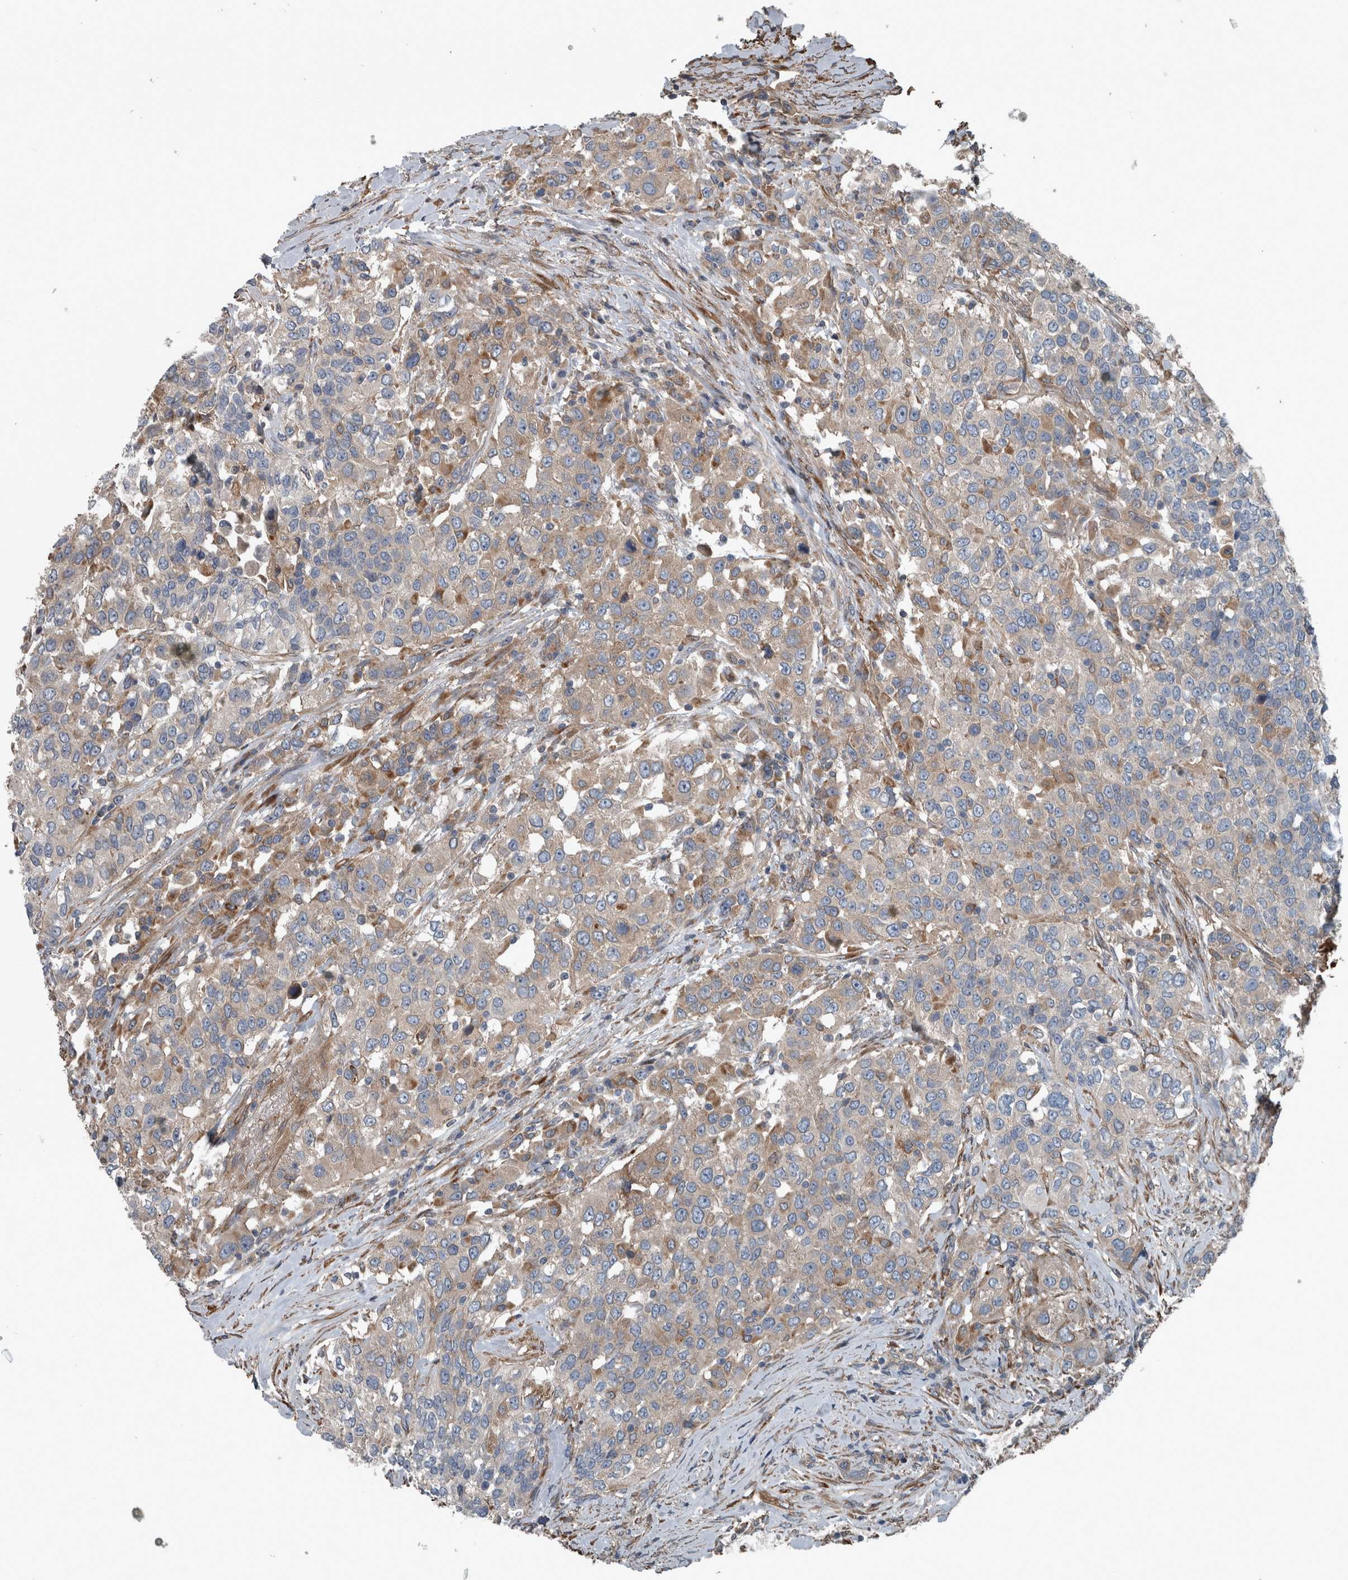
{"staining": {"intensity": "weak", "quantity": ">75%", "location": "cytoplasmic/membranous"}, "tissue": "urothelial cancer", "cell_type": "Tumor cells", "image_type": "cancer", "snomed": [{"axis": "morphology", "description": "Urothelial carcinoma, High grade"}, {"axis": "topography", "description": "Urinary bladder"}], "caption": "A high-resolution photomicrograph shows IHC staining of urothelial carcinoma (high-grade), which shows weak cytoplasmic/membranous staining in about >75% of tumor cells.", "gene": "EXOC8", "patient": {"sex": "female", "age": 80}}